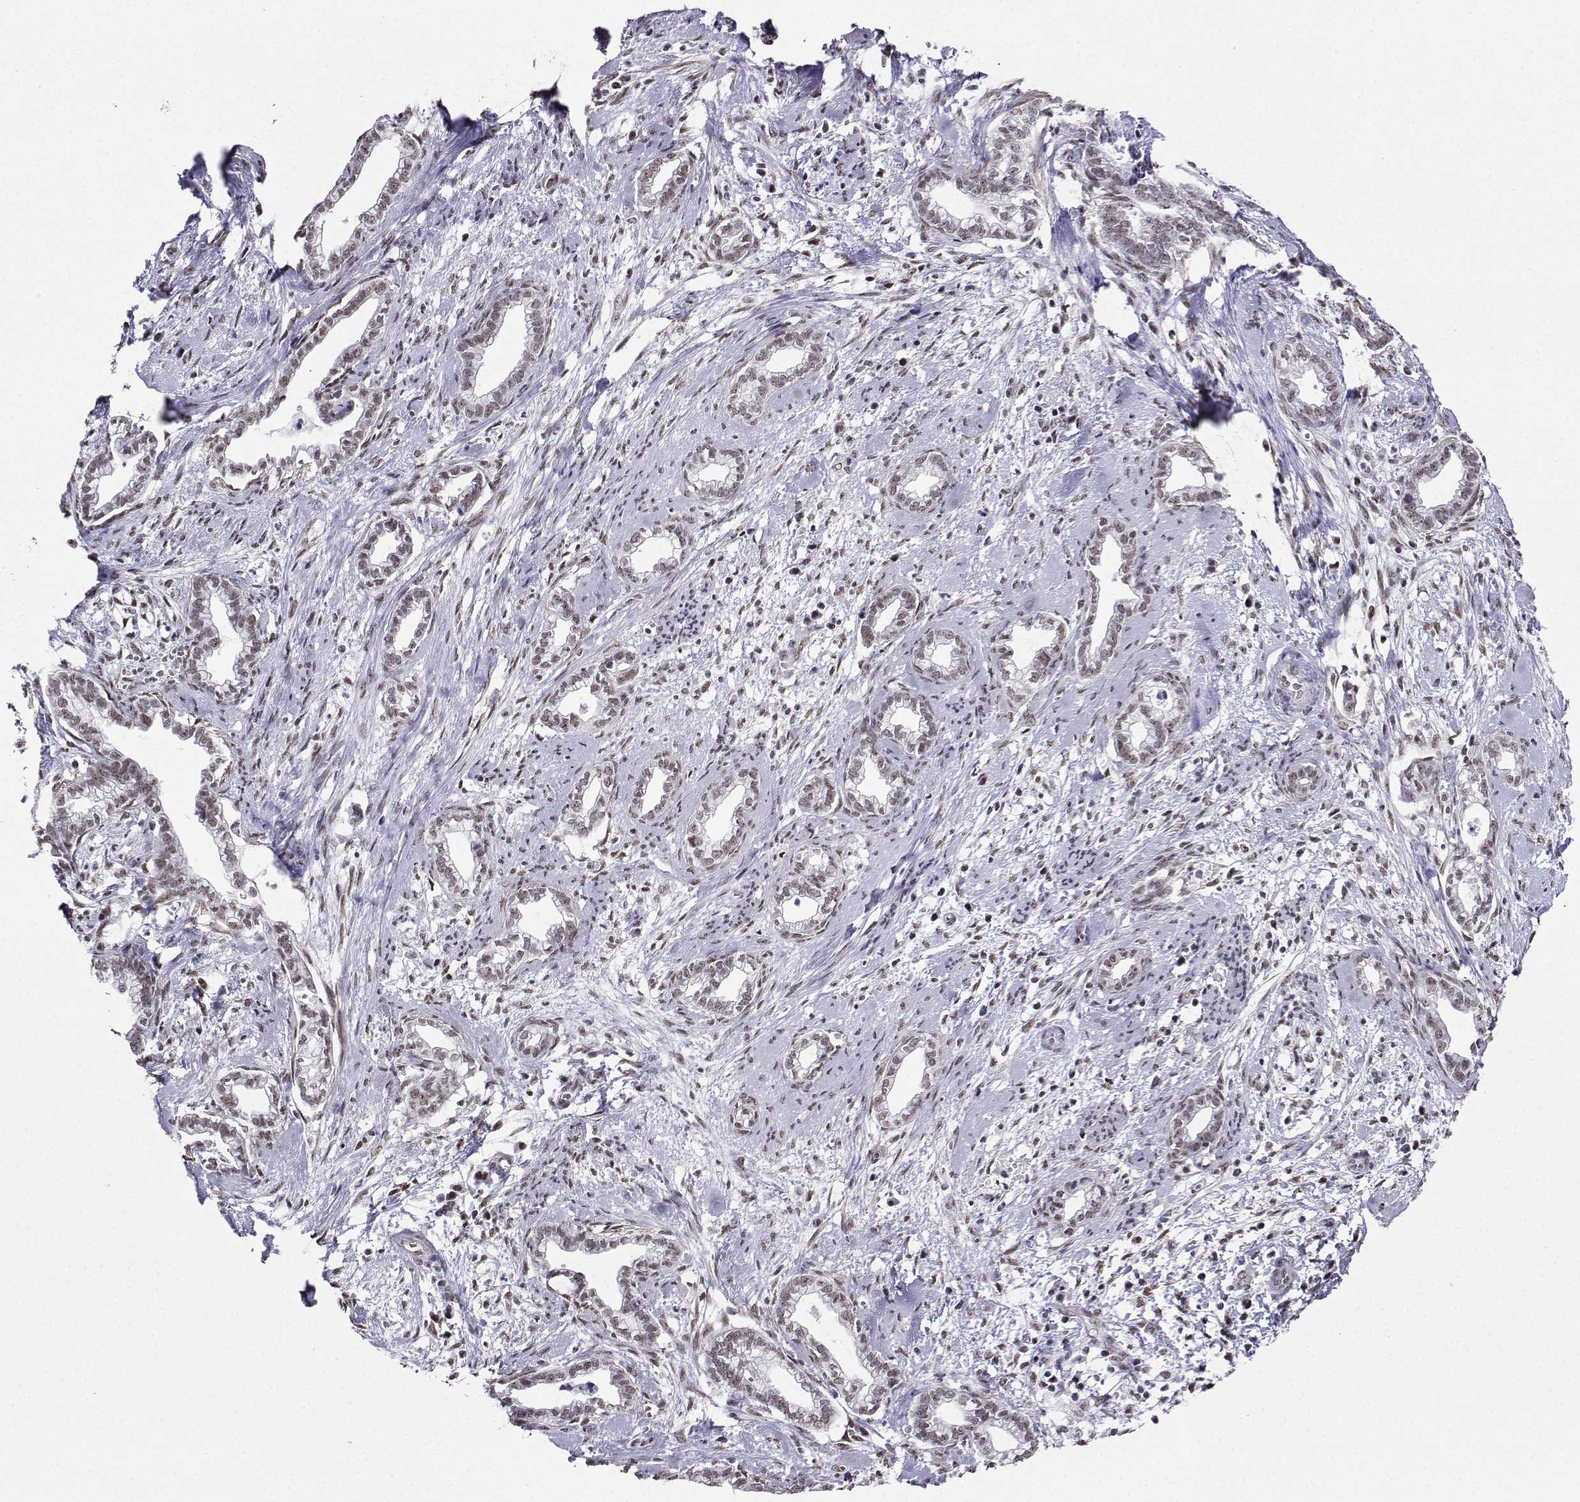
{"staining": {"intensity": "negative", "quantity": "none", "location": "none"}, "tissue": "cervical cancer", "cell_type": "Tumor cells", "image_type": "cancer", "snomed": [{"axis": "morphology", "description": "Adenocarcinoma, NOS"}, {"axis": "topography", "description": "Cervix"}], "caption": "Immunohistochemistry of cervical adenocarcinoma demonstrates no expression in tumor cells. Brightfield microscopy of IHC stained with DAB (brown) and hematoxylin (blue), captured at high magnification.", "gene": "CCNK", "patient": {"sex": "female", "age": 62}}